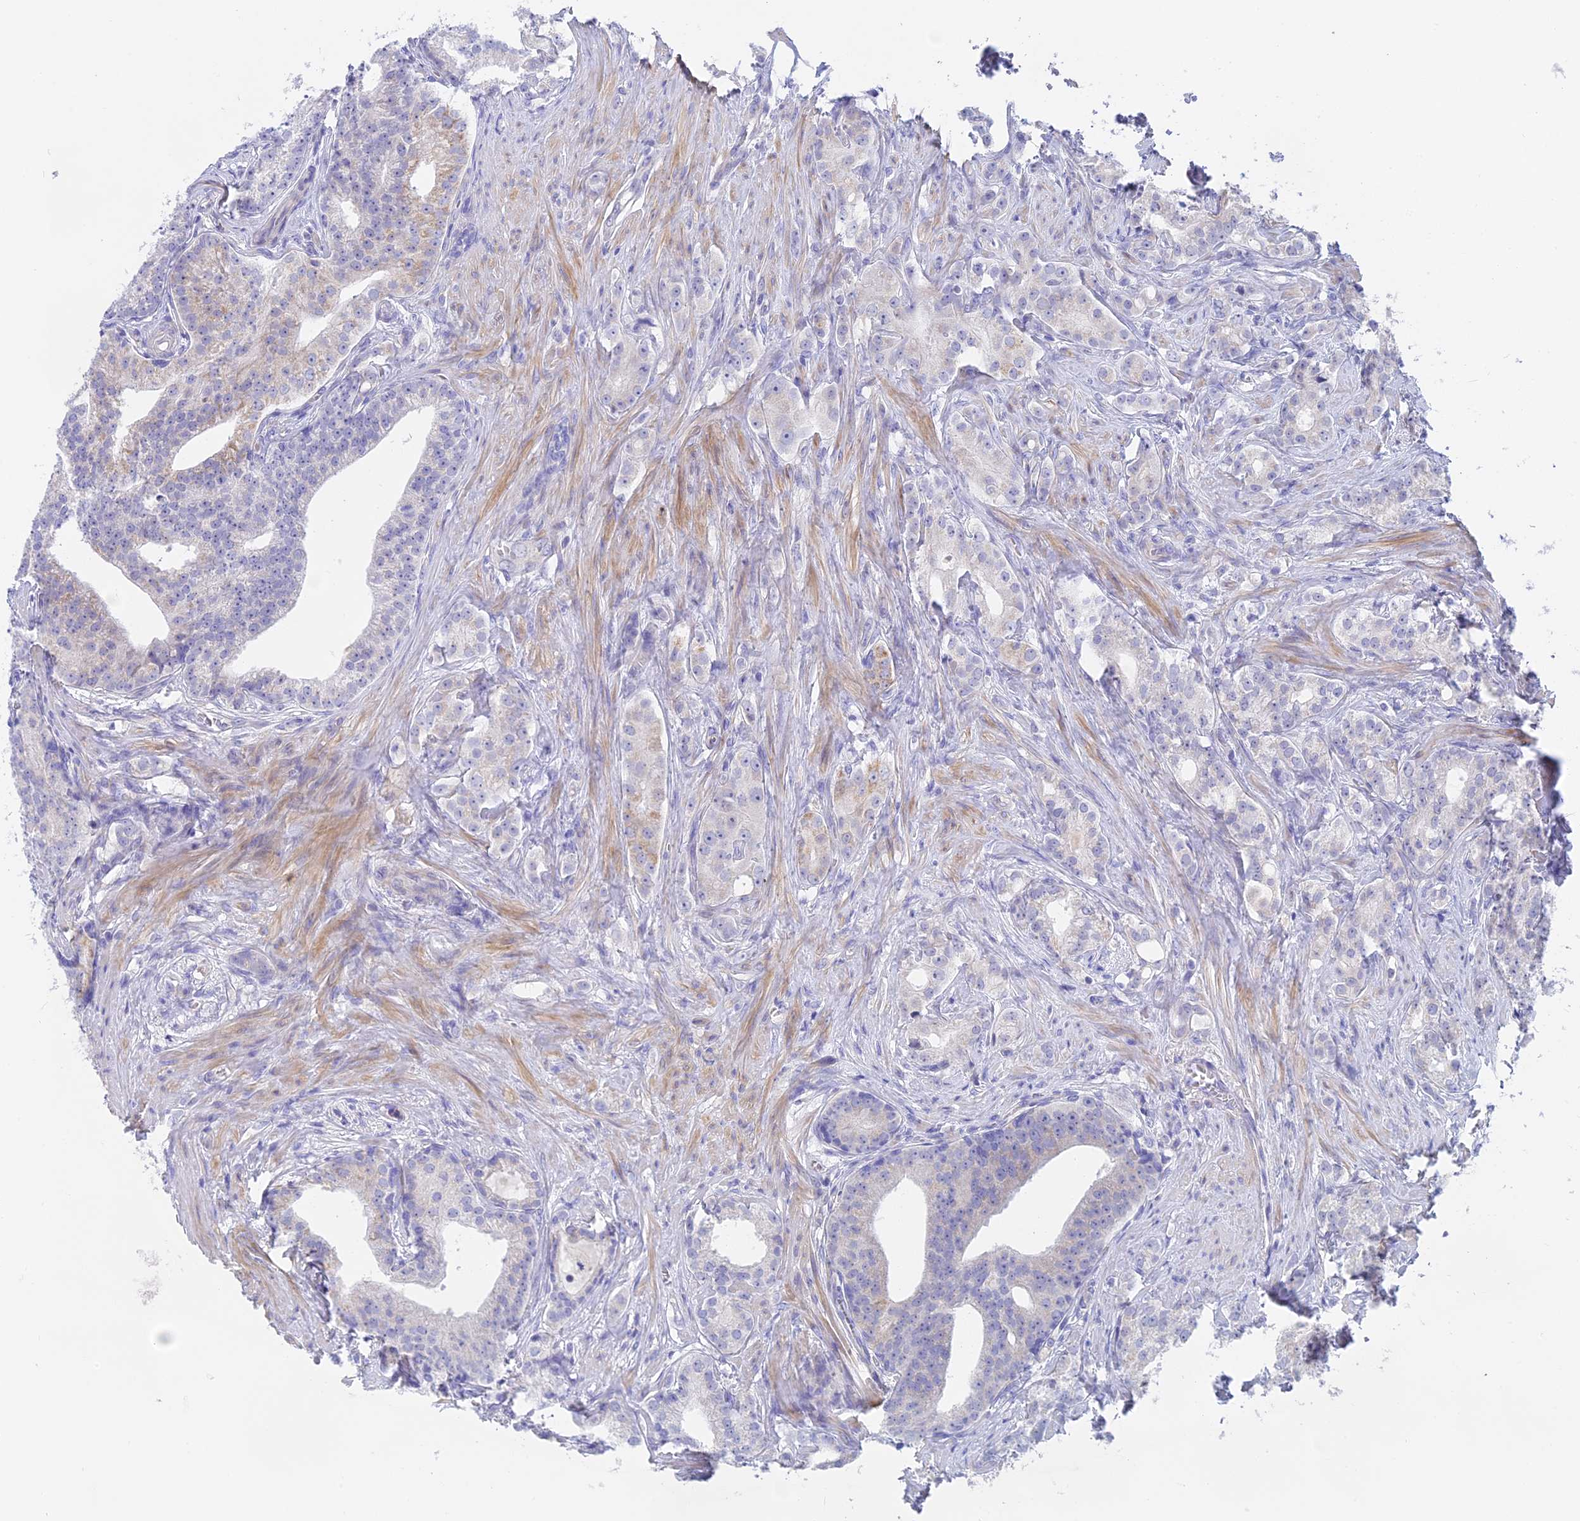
{"staining": {"intensity": "negative", "quantity": "none", "location": "none"}, "tissue": "prostate cancer", "cell_type": "Tumor cells", "image_type": "cancer", "snomed": [{"axis": "morphology", "description": "Adenocarcinoma, Low grade"}, {"axis": "topography", "description": "Prostate"}], "caption": "Immunohistochemical staining of prostate cancer (adenocarcinoma (low-grade)) shows no significant expression in tumor cells.", "gene": "GLB1L", "patient": {"sex": "male", "age": 71}}